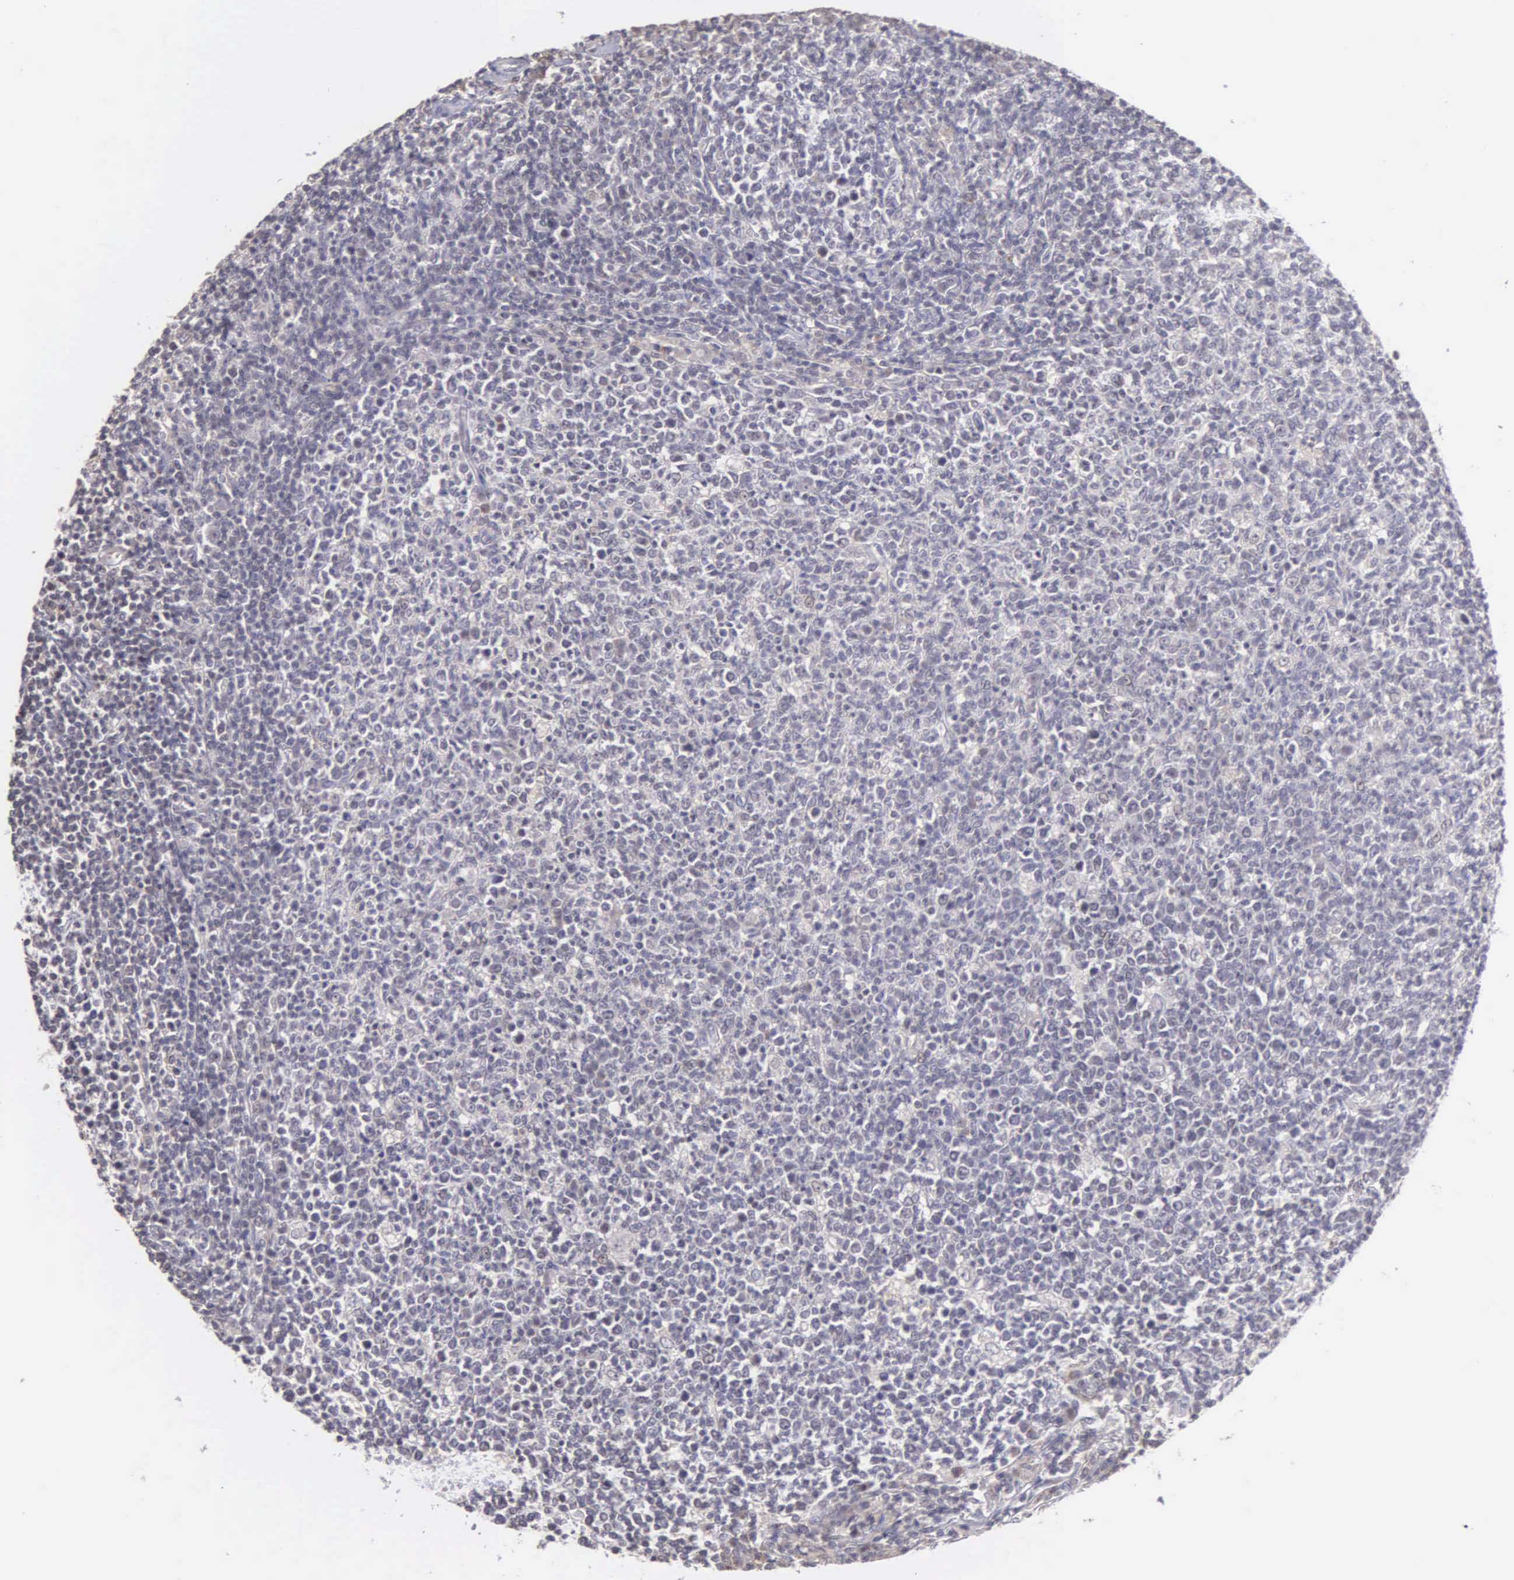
{"staining": {"intensity": "negative", "quantity": "none", "location": "none"}, "tissue": "tonsil", "cell_type": "Germinal center cells", "image_type": "normal", "snomed": [{"axis": "morphology", "description": "Normal tissue, NOS"}, {"axis": "topography", "description": "Tonsil"}], "caption": "Tonsil was stained to show a protein in brown. There is no significant expression in germinal center cells. The staining was performed using DAB (3,3'-diaminobenzidine) to visualize the protein expression in brown, while the nuclei were stained in blue with hematoxylin (Magnification: 20x).", "gene": "BRD1", "patient": {"sex": "male", "age": 6}}